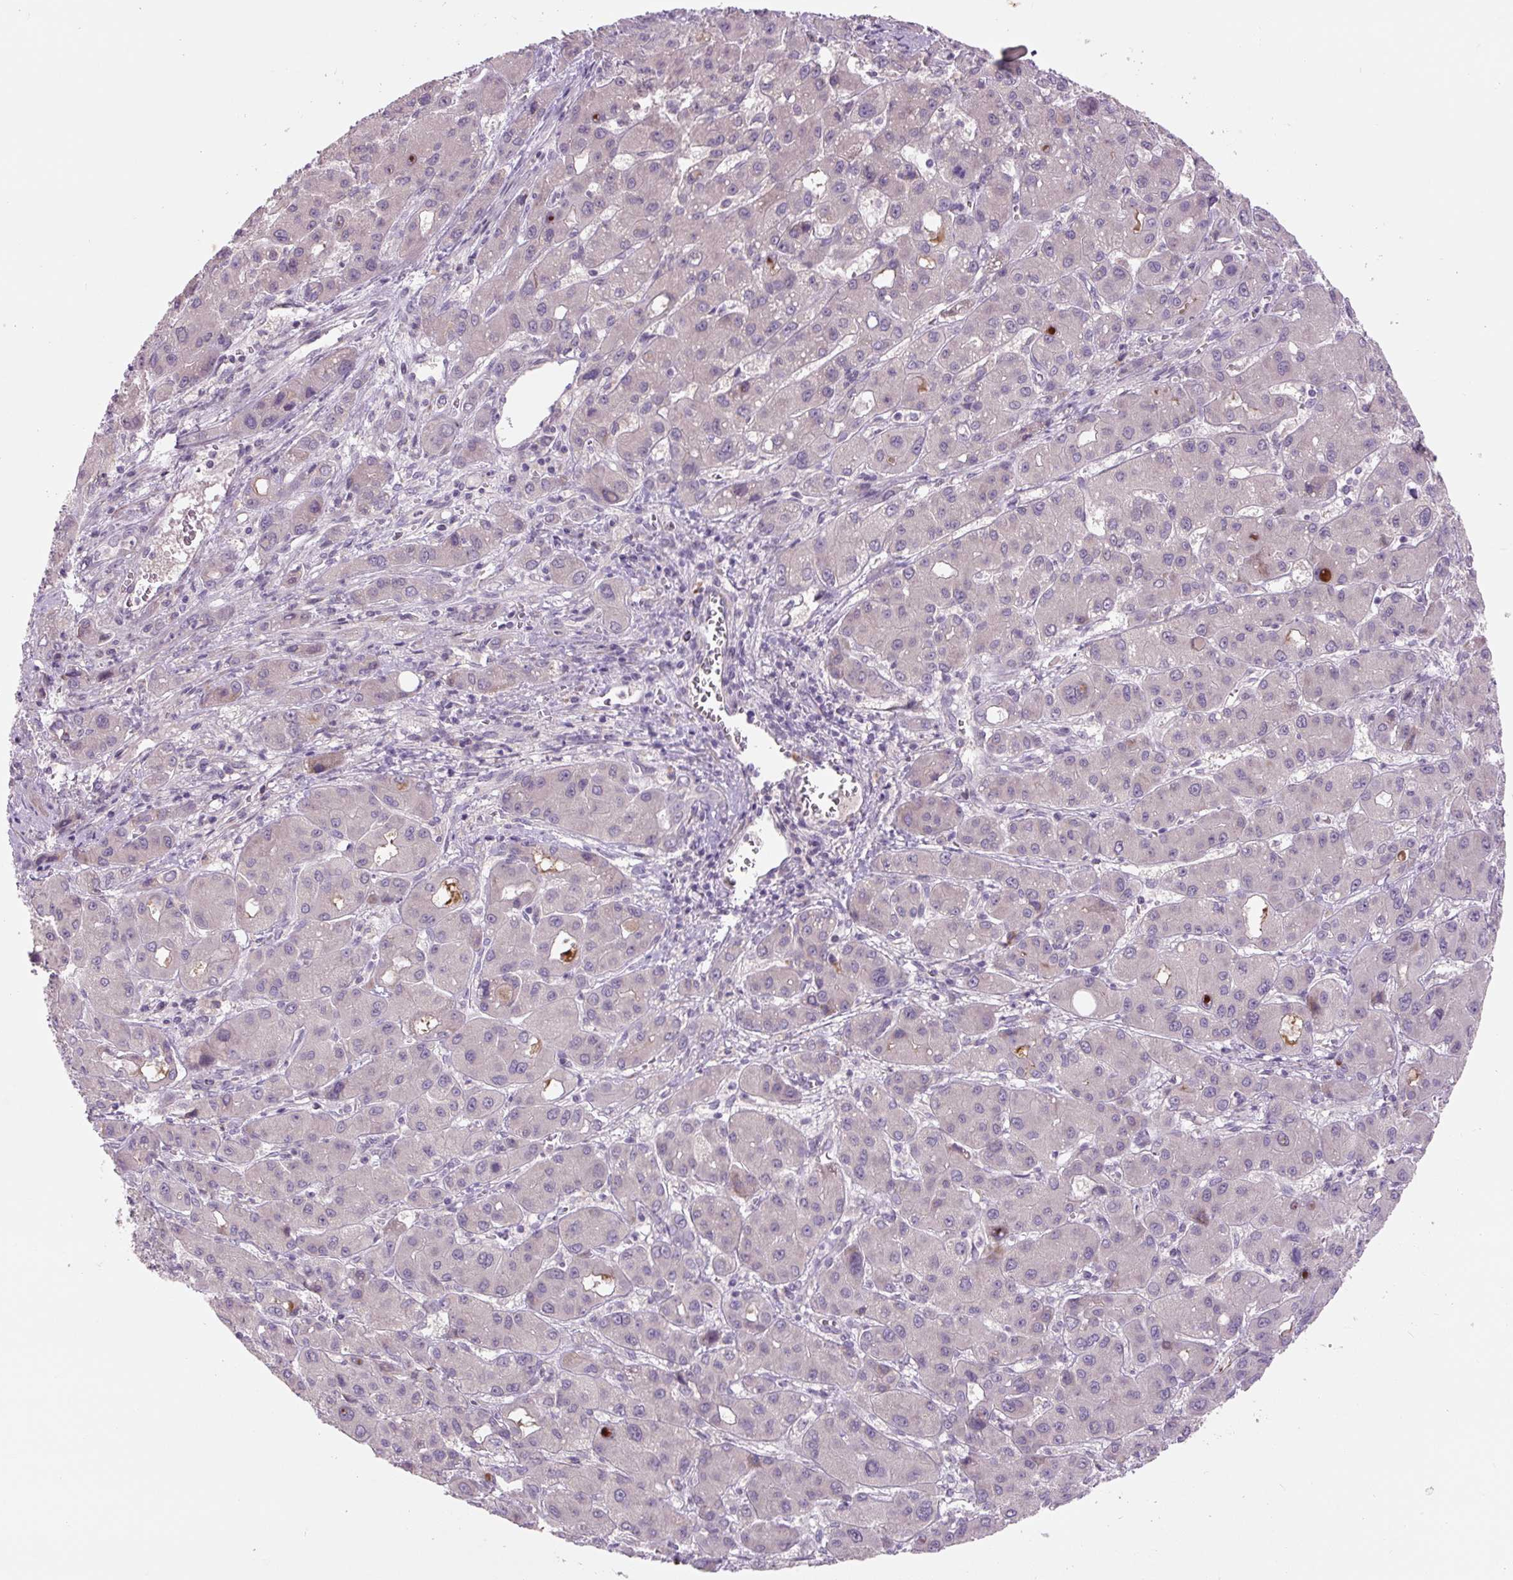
{"staining": {"intensity": "negative", "quantity": "none", "location": "none"}, "tissue": "liver cancer", "cell_type": "Tumor cells", "image_type": "cancer", "snomed": [{"axis": "morphology", "description": "Carcinoma, Hepatocellular, NOS"}, {"axis": "topography", "description": "Liver"}], "caption": "Protein analysis of liver cancer (hepatocellular carcinoma) shows no significant expression in tumor cells.", "gene": "TMEM100", "patient": {"sex": "male", "age": 55}}